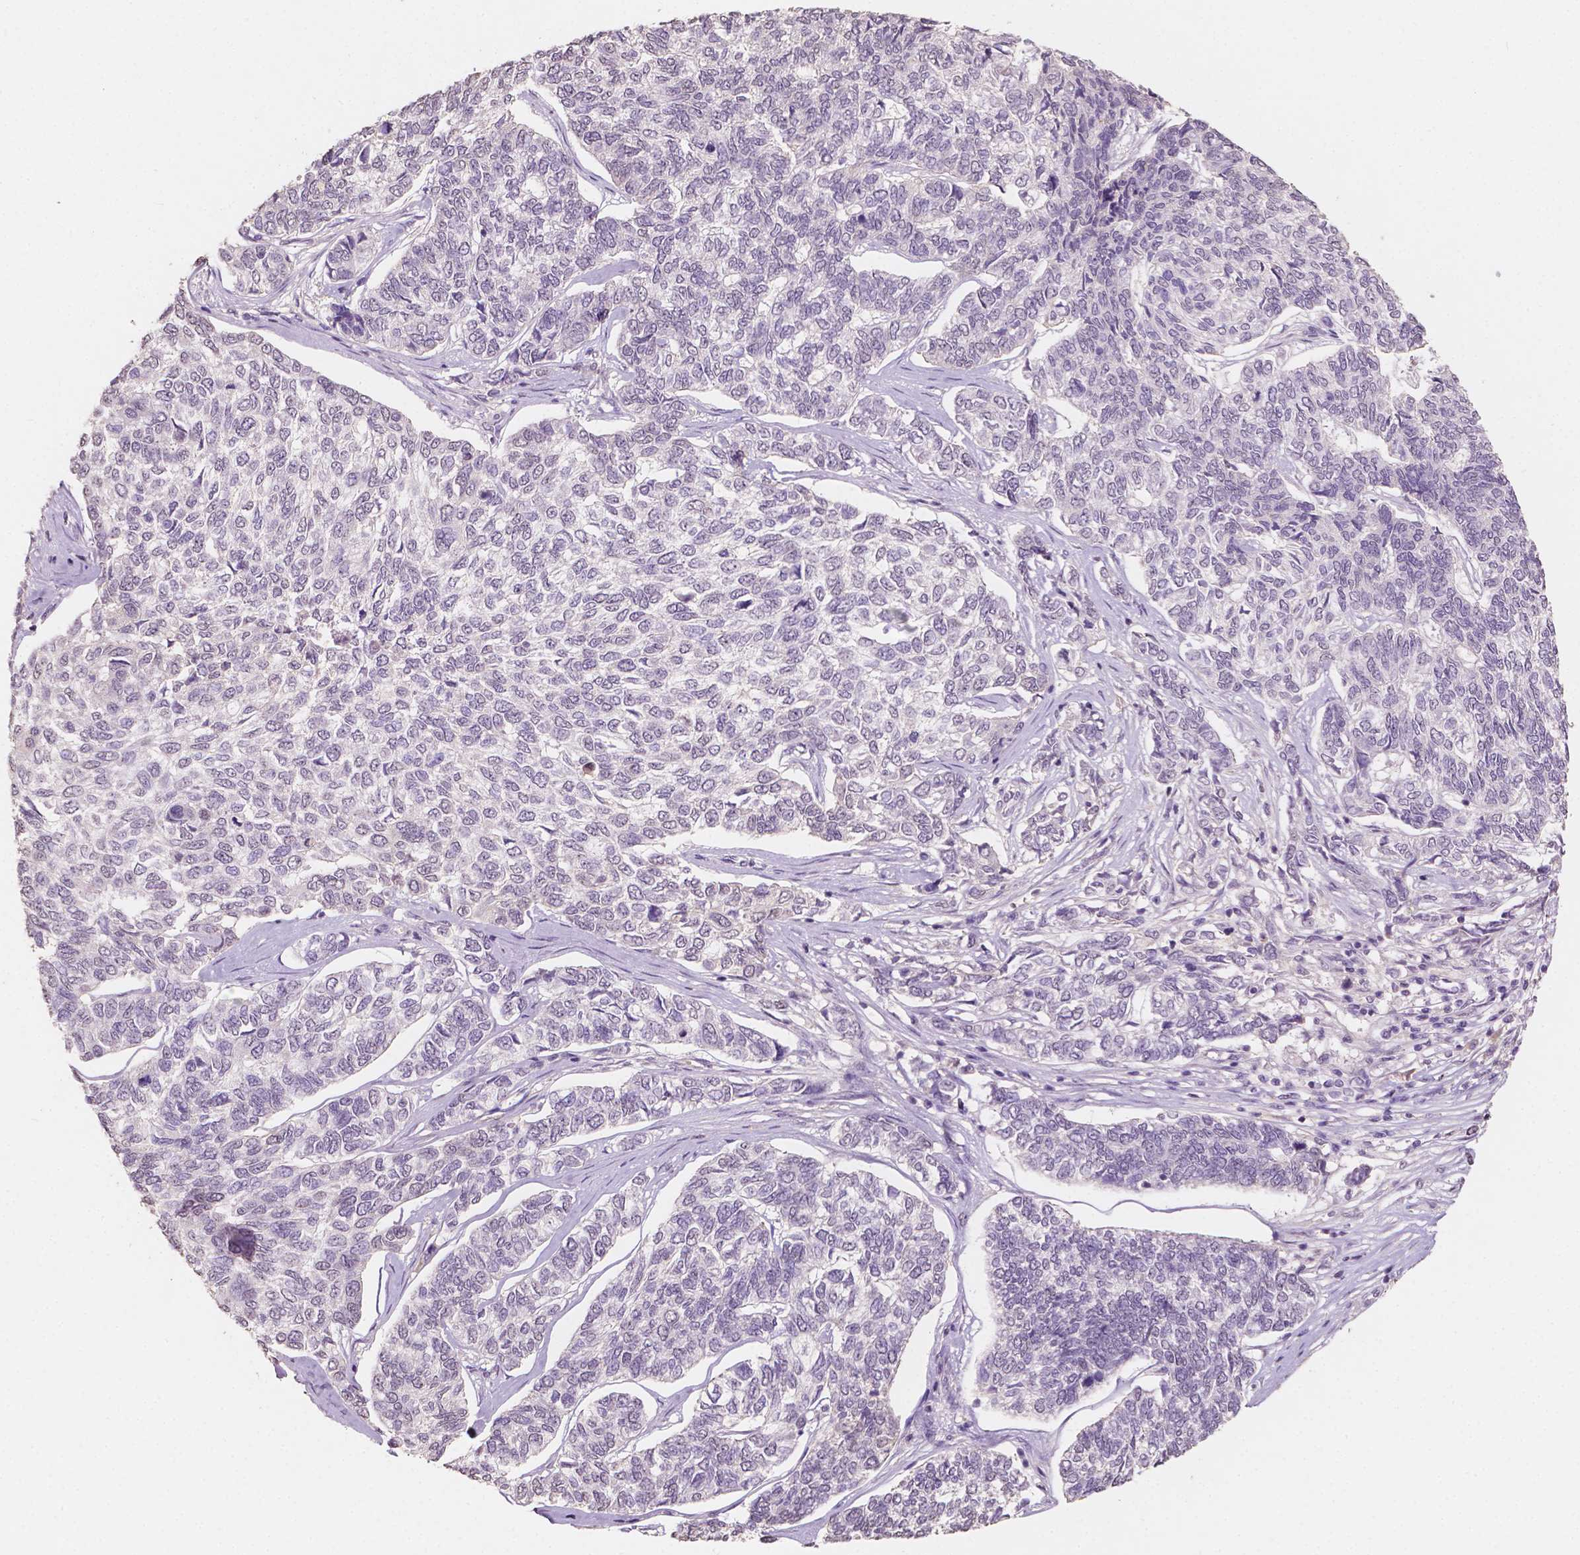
{"staining": {"intensity": "negative", "quantity": "none", "location": "none"}, "tissue": "skin cancer", "cell_type": "Tumor cells", "image_type": "cancer", "snomed": [{"axis": "morphology", "description": "Basal cell carcinoma"}, {"axis": "topography", "description": "Skin"}], "caption": "A micrograph of human skin cancer is negative for staining in tumor cells.", "gene": "SOX15", "patient": {"sex": "female", "age": 65}}